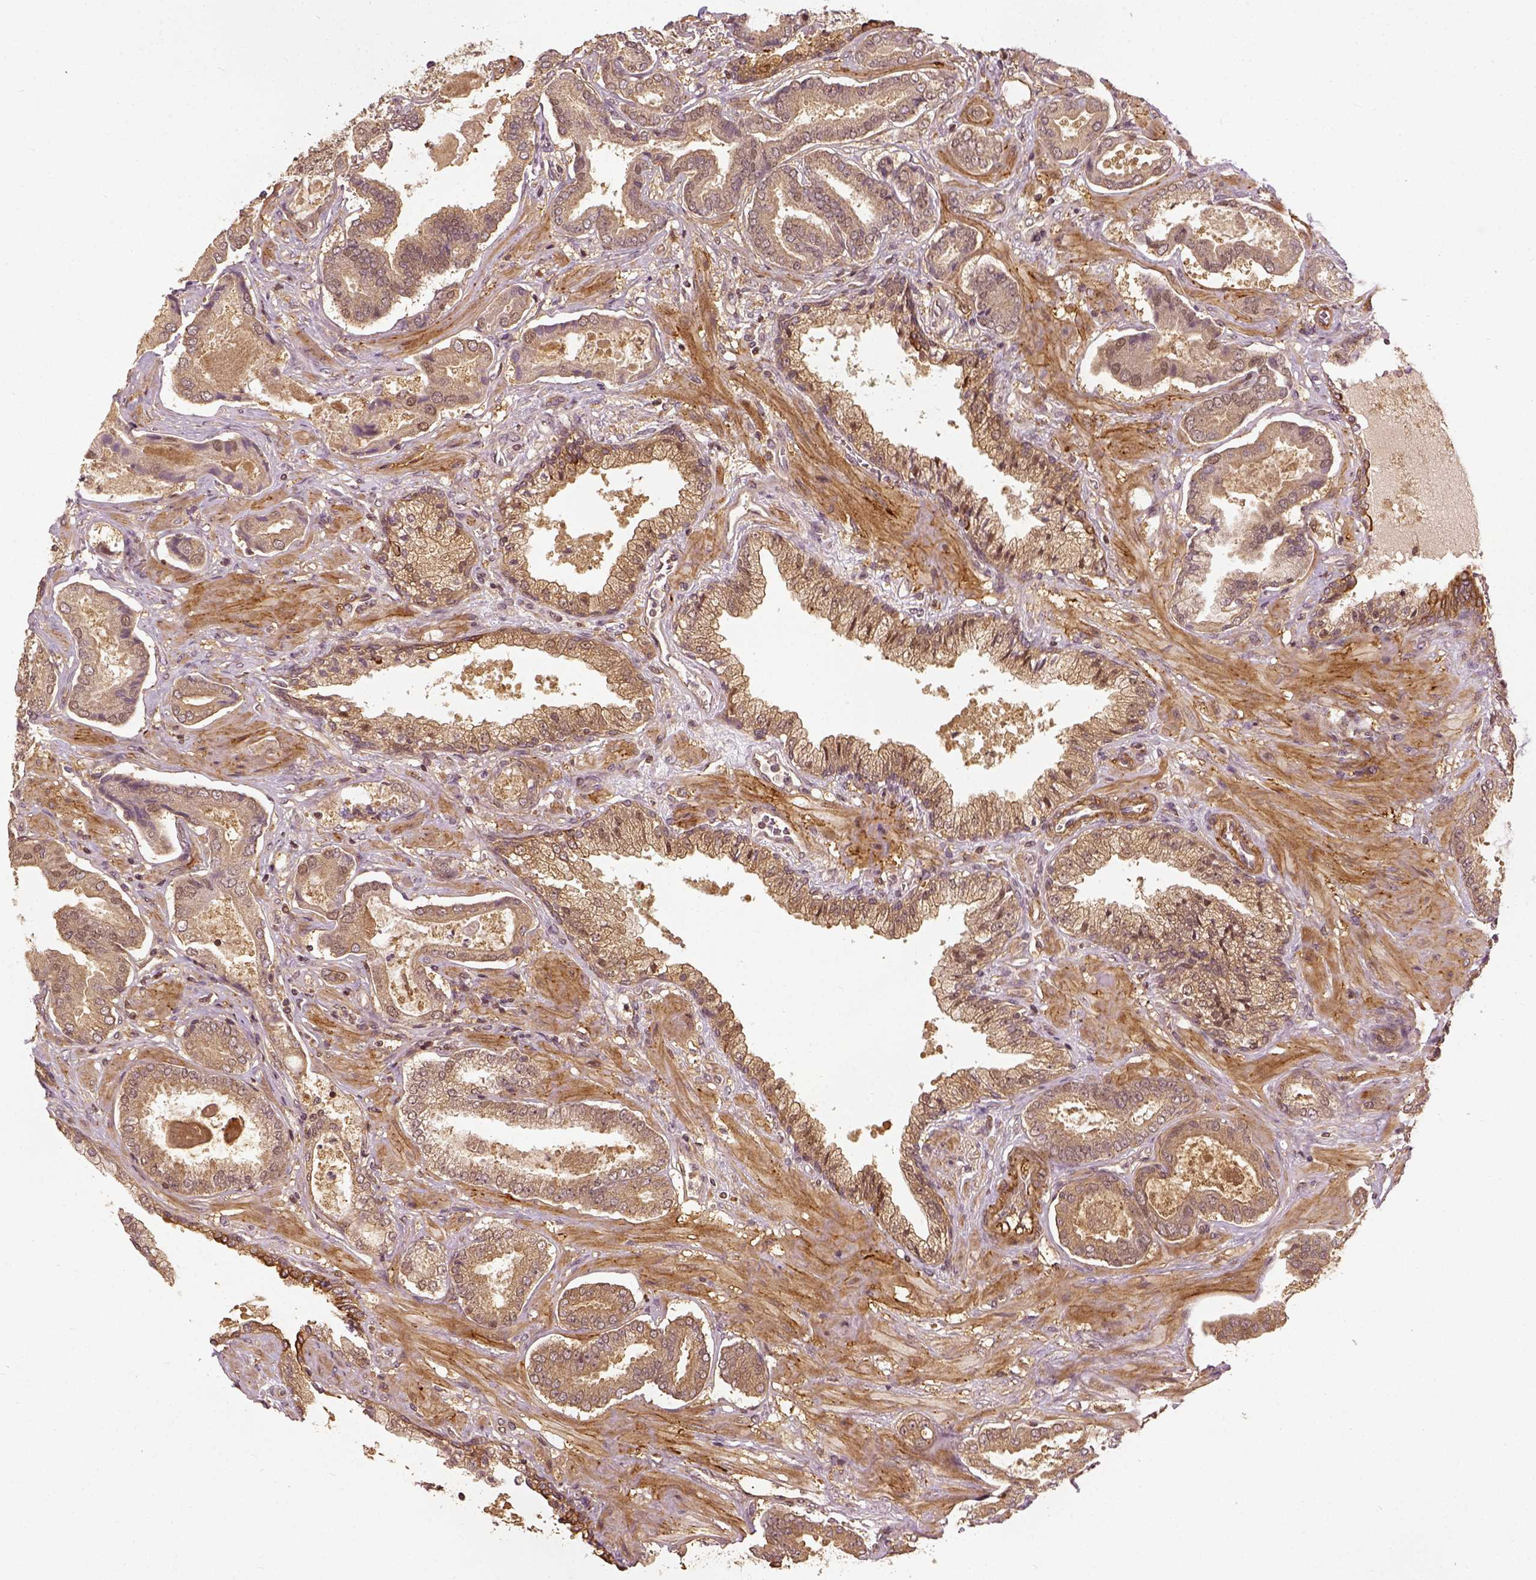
{"staining": {"intensity": "weak", "quantity": ">75%", "location": "cytoplasmic/membranous"}, "tissue": "prostate cancer", "cell_type": "Tumor cells", "image_type": "cancer", "snomed": [{"axis": "morphology", "description": "Adenocarcinoma, NOS"}, {"axis": "topography", "description": "Prostate"}], "caption": "This is a histology image of immunohistochemistry (IHC) staining of prostate cancer (adenocarcinoma), which shows weak staining in the cytoplasmic/membranous of tumor cells.", "gene": "VEGFA", "patient": {"sex": "male", "age": 64}}